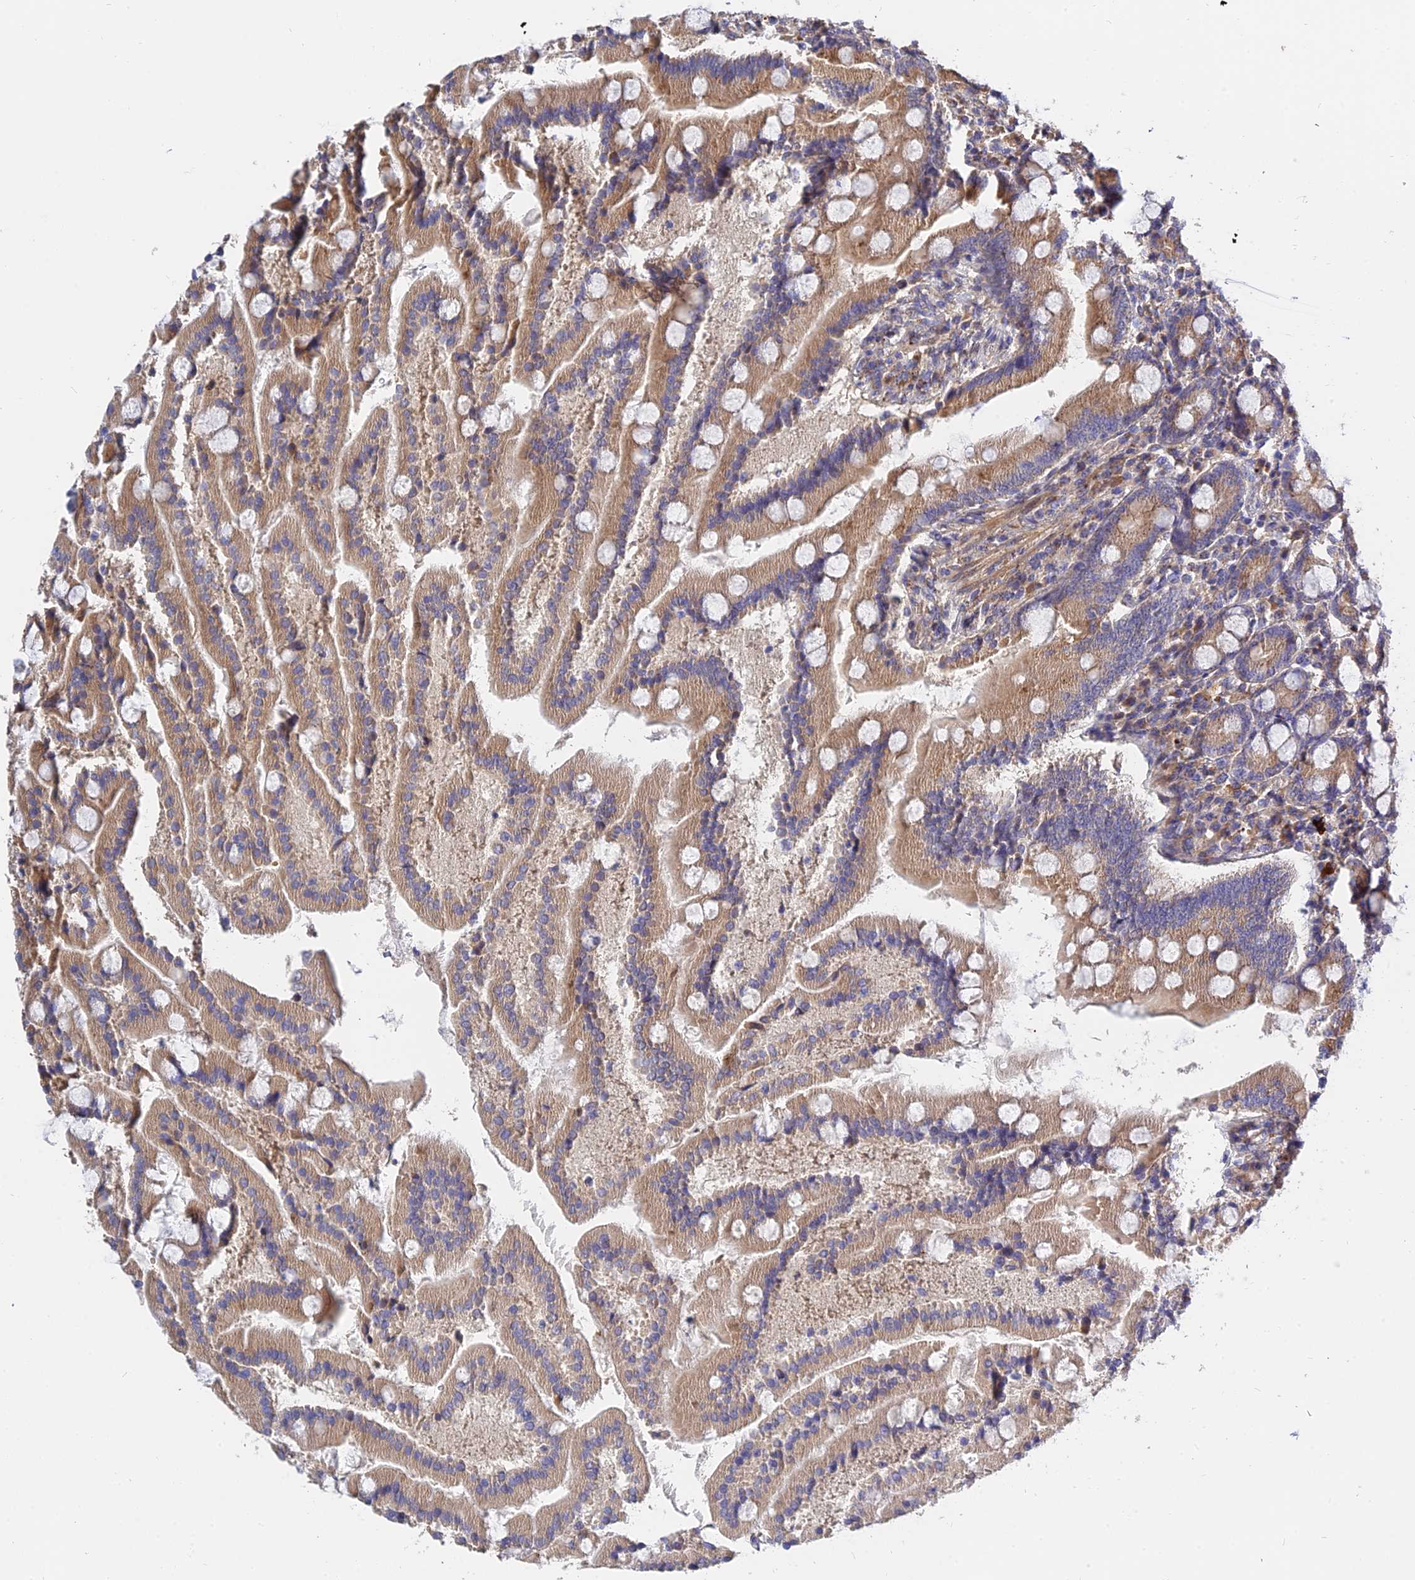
{"staining": {"intensity": "weak", "quantity": ">75%", "location": "cytoplasmic/membranous"}, "tissue": "duodenum", "cell_type": "Glandular cells", "image_type": "normal", "snomed": [{"axis": "morphology", "description": "Normal tissue, NOS"}, {"axis": "topography", "description": "Duodenum"}], "caption": "Weak cytoplasmic/membranous positivity is present in about >75% of glandular cells in benign duodenum. Nuclei are stained in blue.", "gene": "MRPL35", "patient": {"sex": "male", "age": 50}}